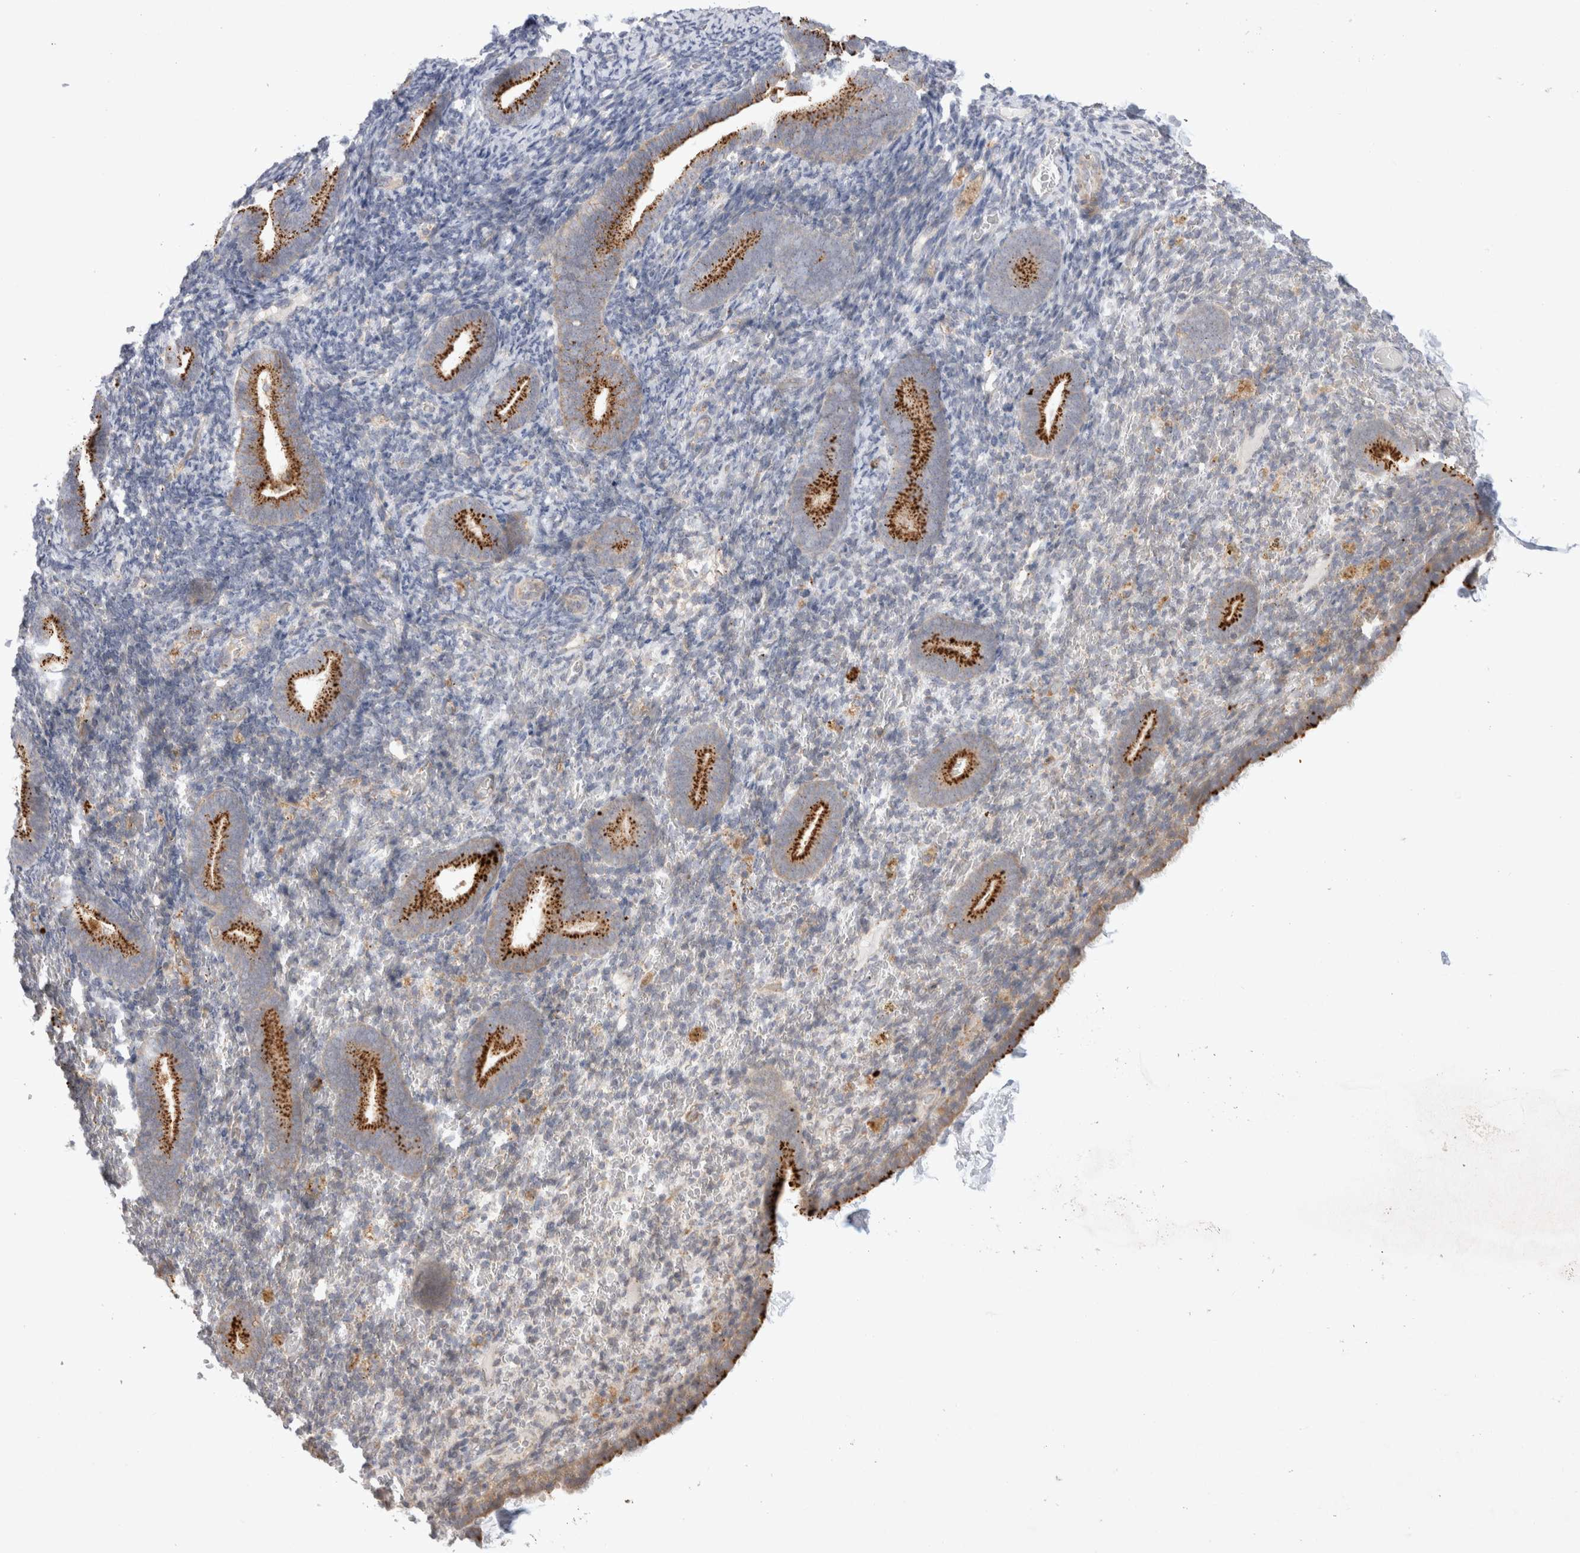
{"staining": {"intensity": "negative", "quantity": "none", "location": "none"}, "tissue": "endometrium", "cell_type": "Cells in endometrial stroma", "image_type": "normal", "snomed": [{"axis": "morphology", "description": "Normal tissue, NOS"}, {"axis": "topography", "description": "Endometrium"}], "caption": "This is an immunohistochemistry micrograph of unremarkable endometrium. There is no positivity in cells in endometrial stroma.", "gene": "NPC1", "patient": {"sex": "female", "age": 51}}